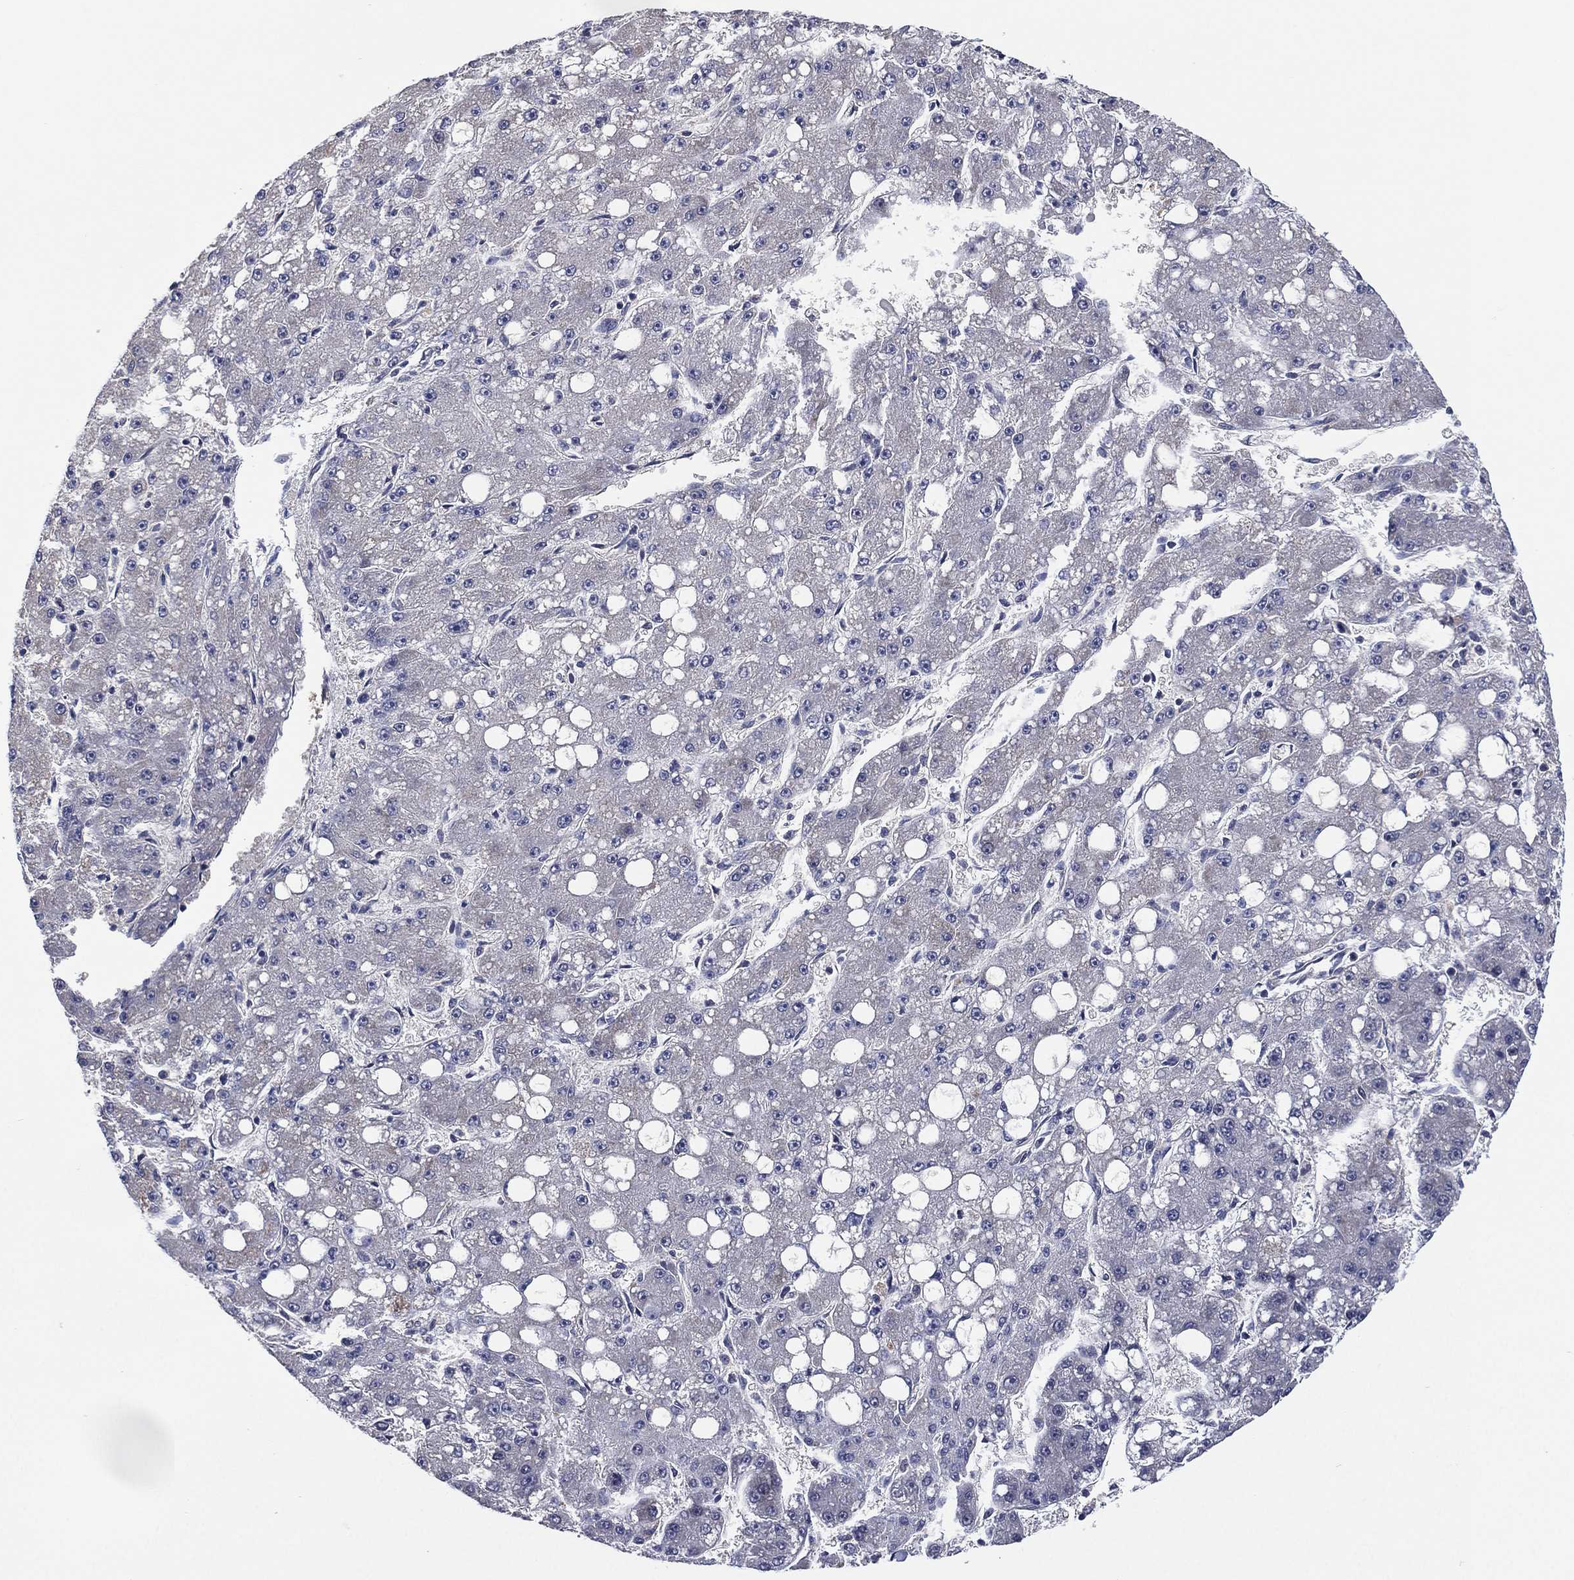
{"staining": {"intensity": "negative", "quantity": "none", "location": "none"}, "tissue": "liver cancer", "cell_type": "Tumor cells", "image_type": "cancer", "snomed": [{"axis": "morphology", "description": "Carcinoma, Hepatocellular, NOS"}, {"axis": "topography", "description": "Liver"}], "caption": "Human liver cancer (hepatocellular carcinoma) stained for a protein using IHC reveals no expression in tumor cells.", "gene": "SELENOO", "patient": {"sex": "male", "age": 67}}